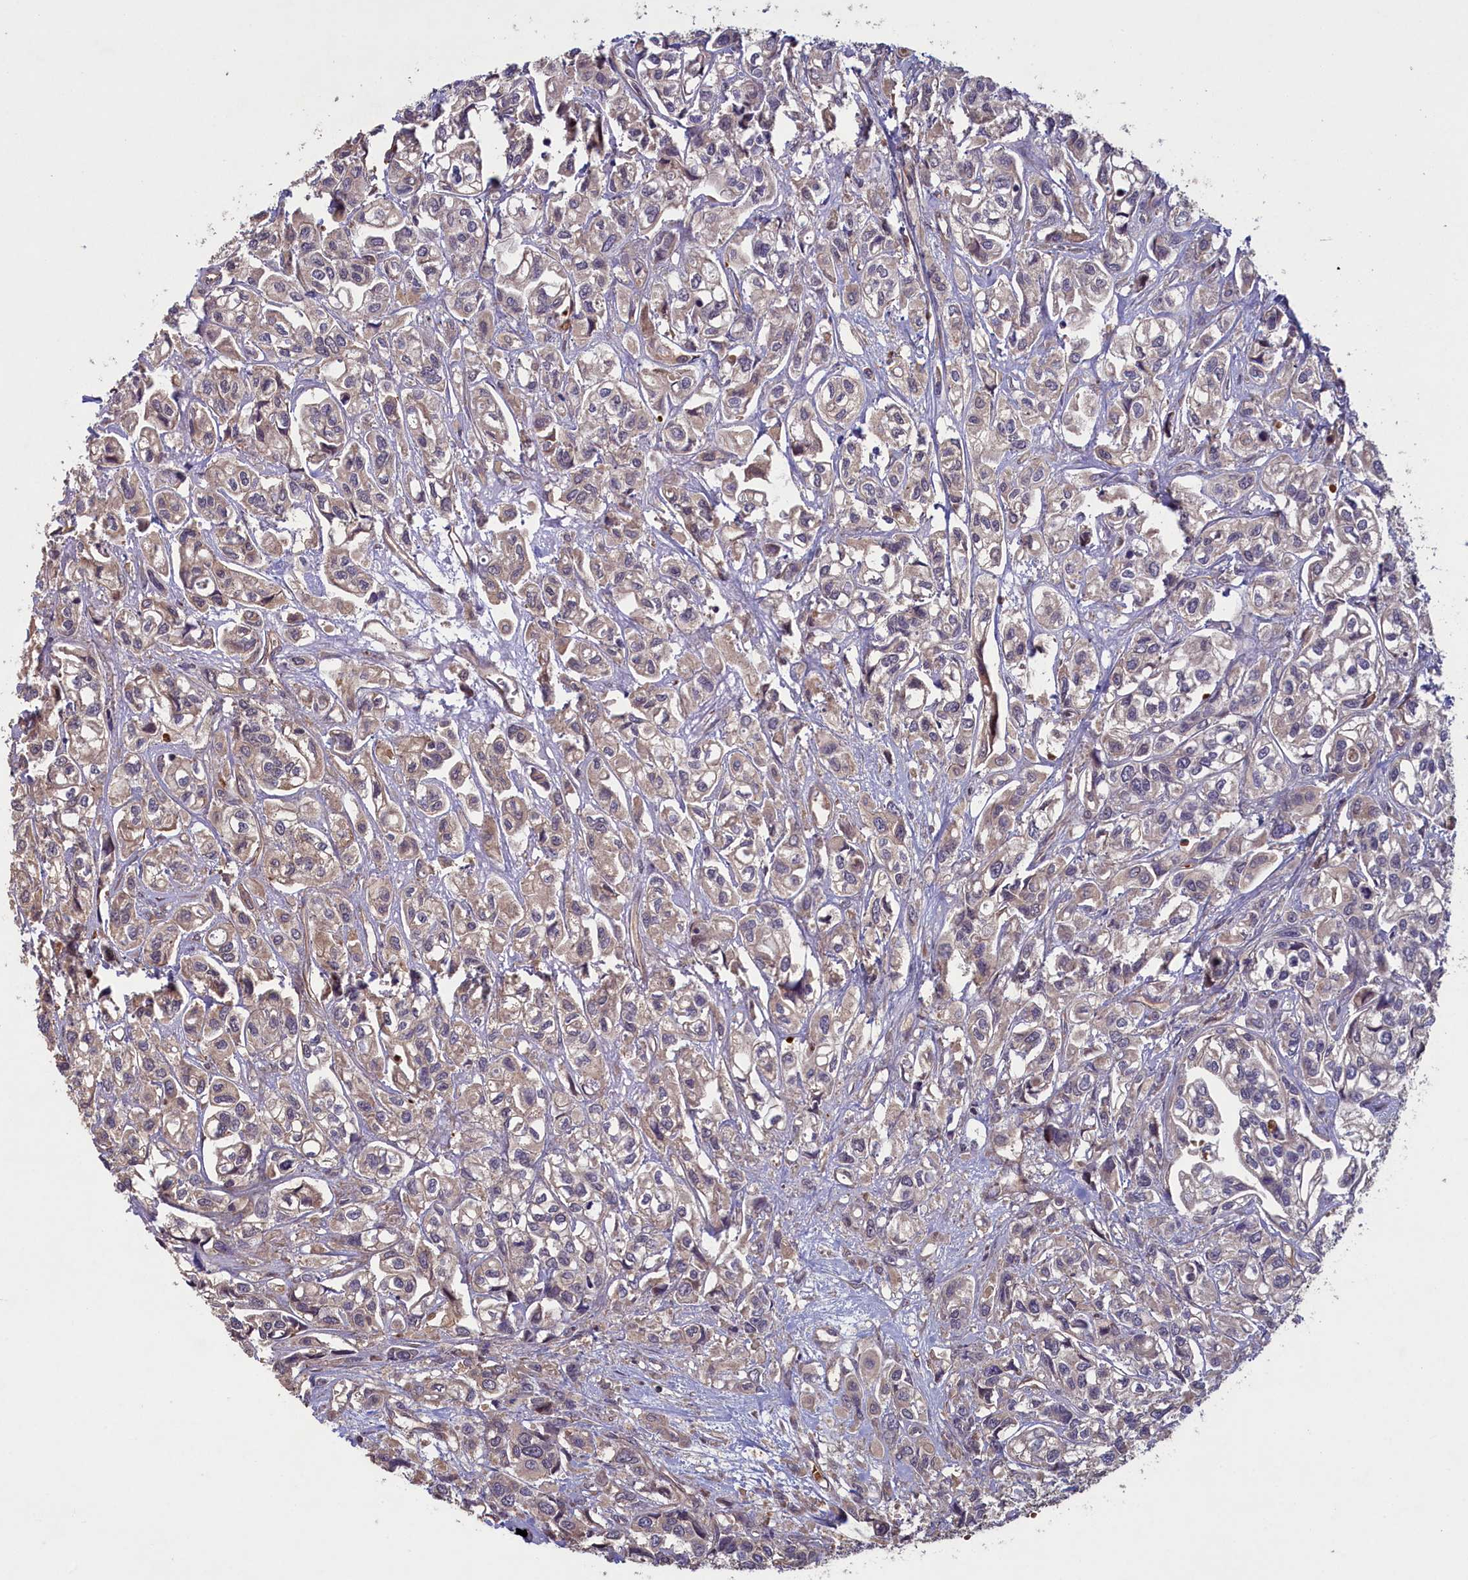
{"staining": {"intensity": "weak", "quantity": "25%-75%", "location": "cytoplasmic/membranous"}, "tissue": "urothelial cancer", "cell_type": "Tumor cells", "image_type": "cancer", "snomed": [{"axis": "morphology", "description": "Urothelial carcinoma, High grade"}, {"axis": "topography", "description": "Urinary bladder"}], "caption": "The image shows immunohistochemical staining of high-grade urothelial carcinoma. There is weak cytoplasmic/membranous expression is present in about 25%-75% of tumor cells.", "gene": "CIAO2B", "patient": {"sex": "male", "age": 67}}